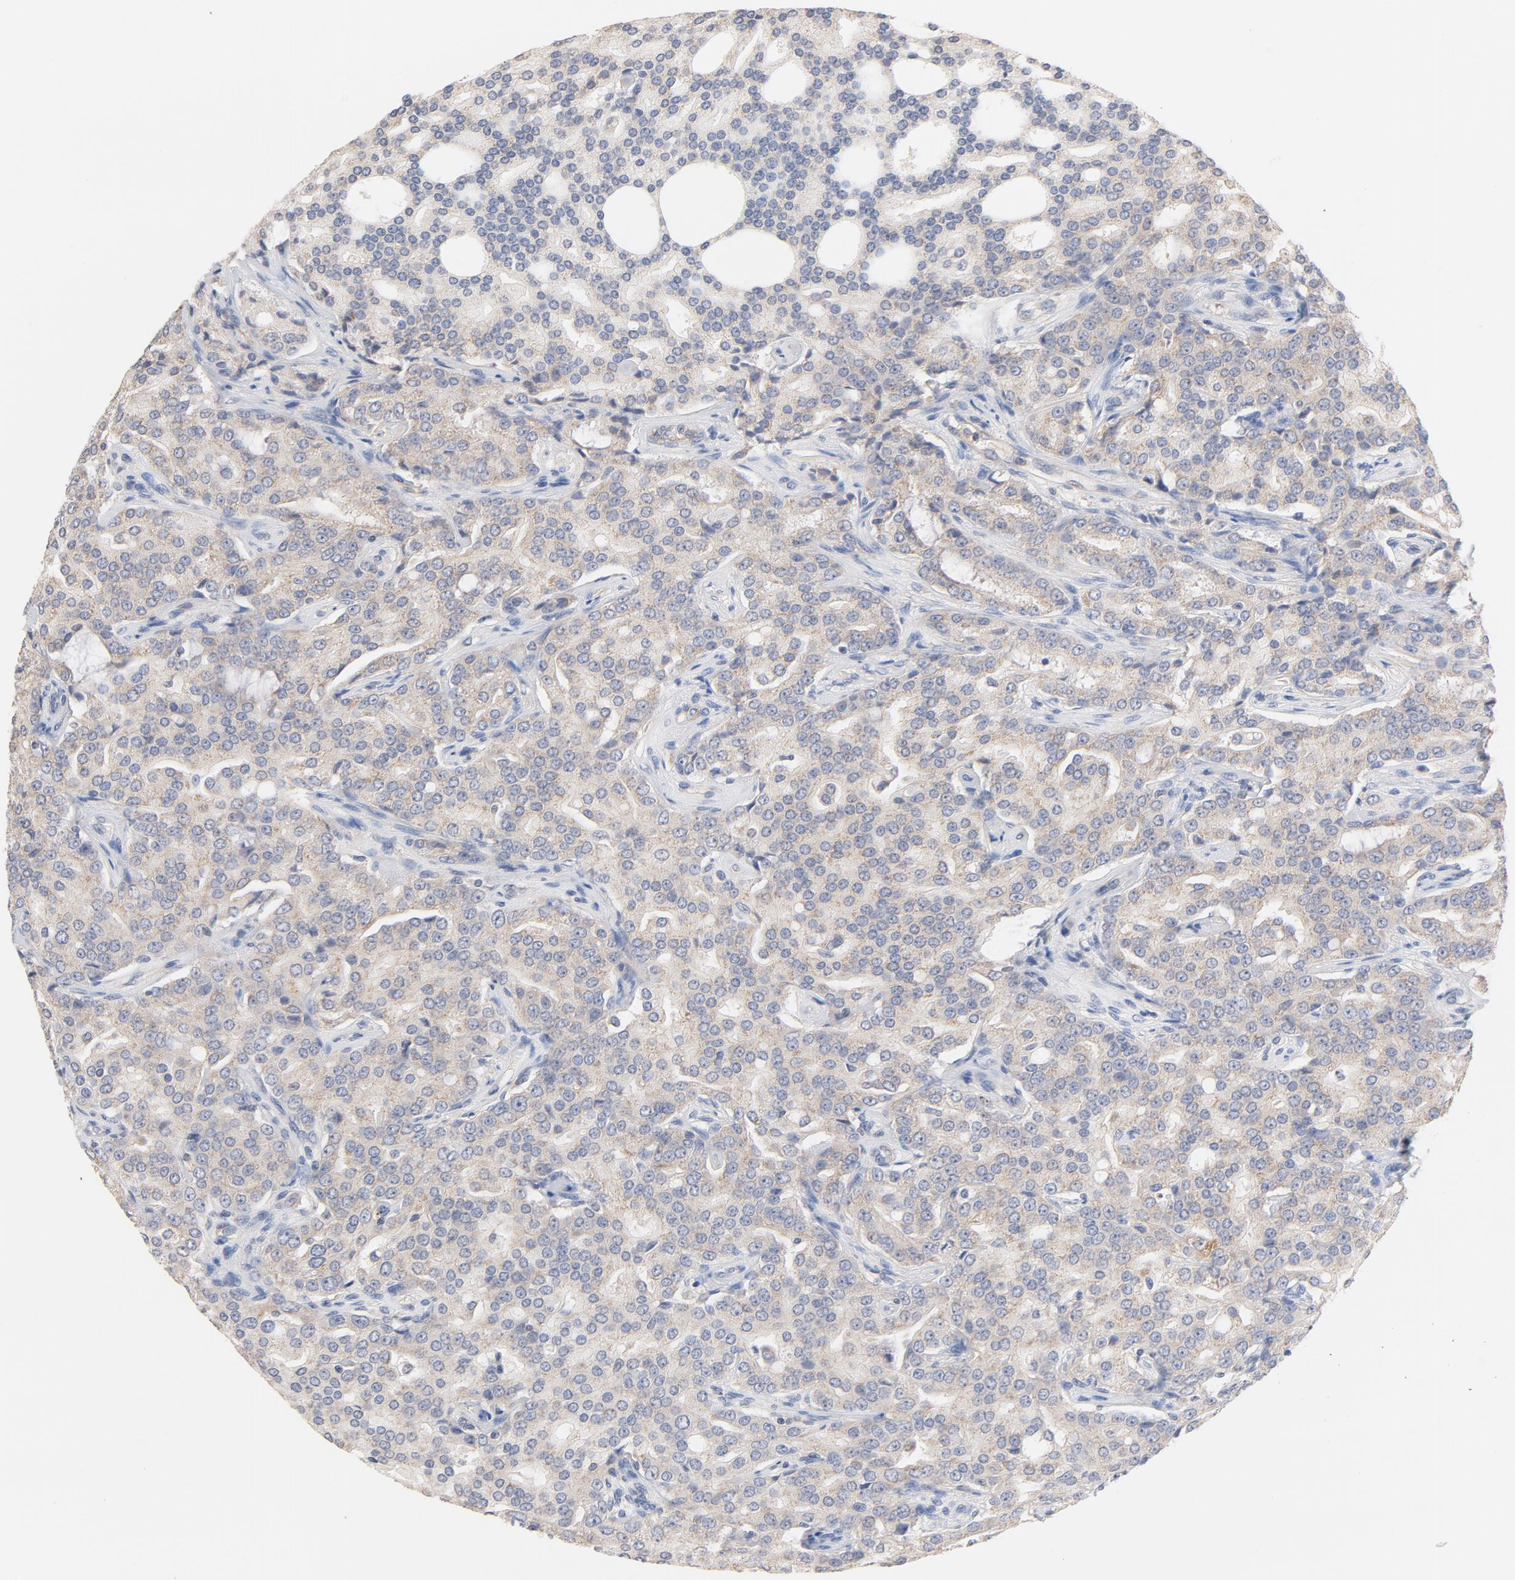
{"staining": {"intensity": "weak", "quantity": ">75%", "location": "cytoplasmic/membranous"}, "tissue": "prostate cancer", "cell_type": "Tumor cells", "image_type": "cancer", "snomed": [{"axis": "morphology", "description": "Adenocarcinoma, High grade"}, {"axis": "topography", "description": "Prostate"}], "caption": "There is low levels of weak cytoplasmic/membranous staining in tumor cells of prostate cancer, as demonstrated by immunohistochemical staining (brown color).", "gene": "STRN3", "patient": {"sex": "male", "age": 72}}